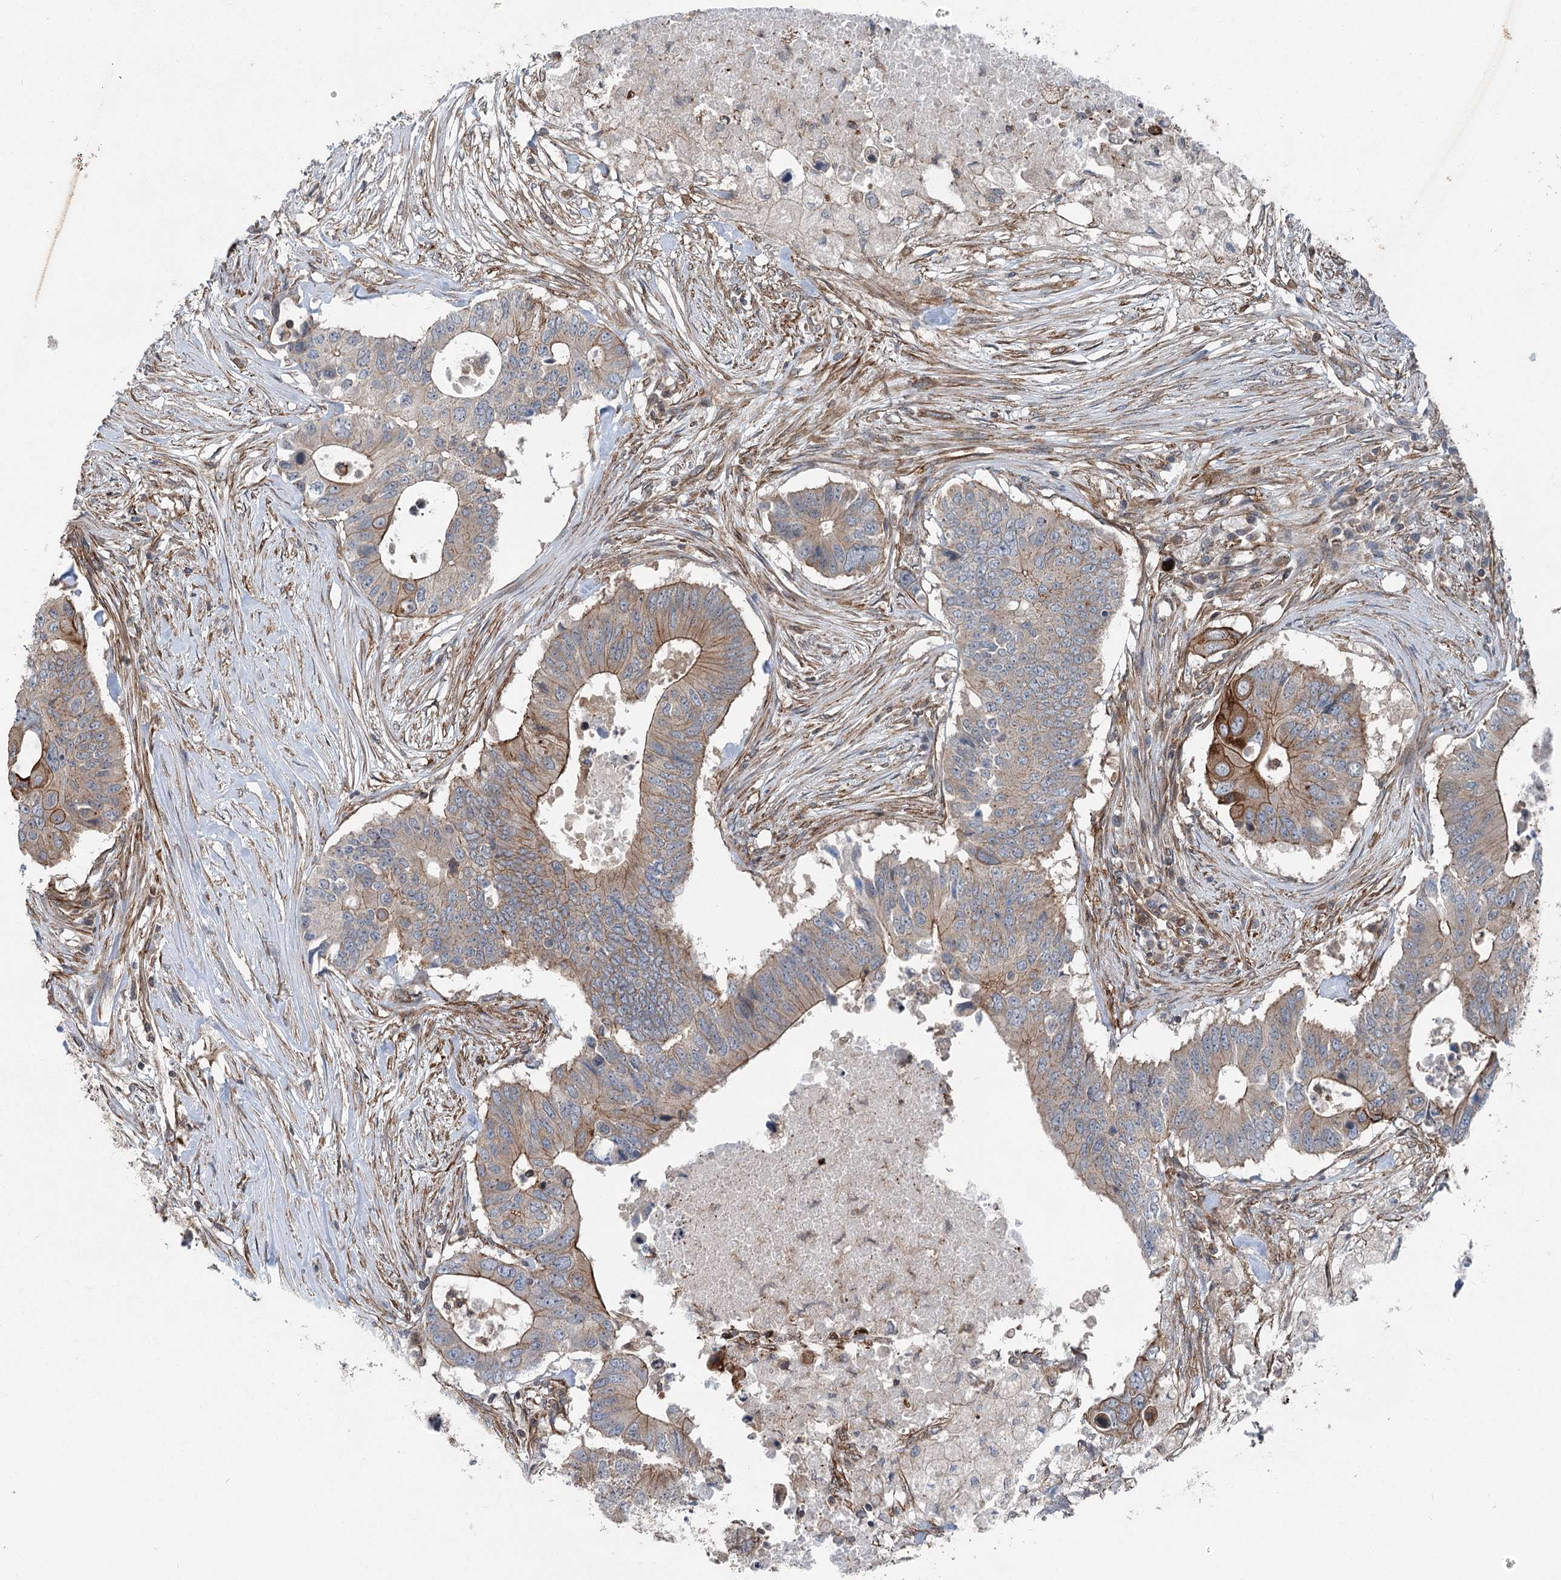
{"staining": {"intensity": "moderate", "quantity": "25%-75%", "location": "cytoplasmic/membranous"}, "tissue": "colorectal cancer", "cell_type": "Tumor cells", "image_type": "cancer", "snomed": [{"axis": "morphology", "description": "Adenocarcinoma, NOS"}, {"axis": "topography", "description": "Colon"}], "caption": "IHC of colorectal adenocarcinoma shows medium levels of moderate cytoplasmic/membranous expression in about 25%-75% of tumor cells.", "gene": "IQSEC1", "patient": {"sex": "male", "age": 71}}